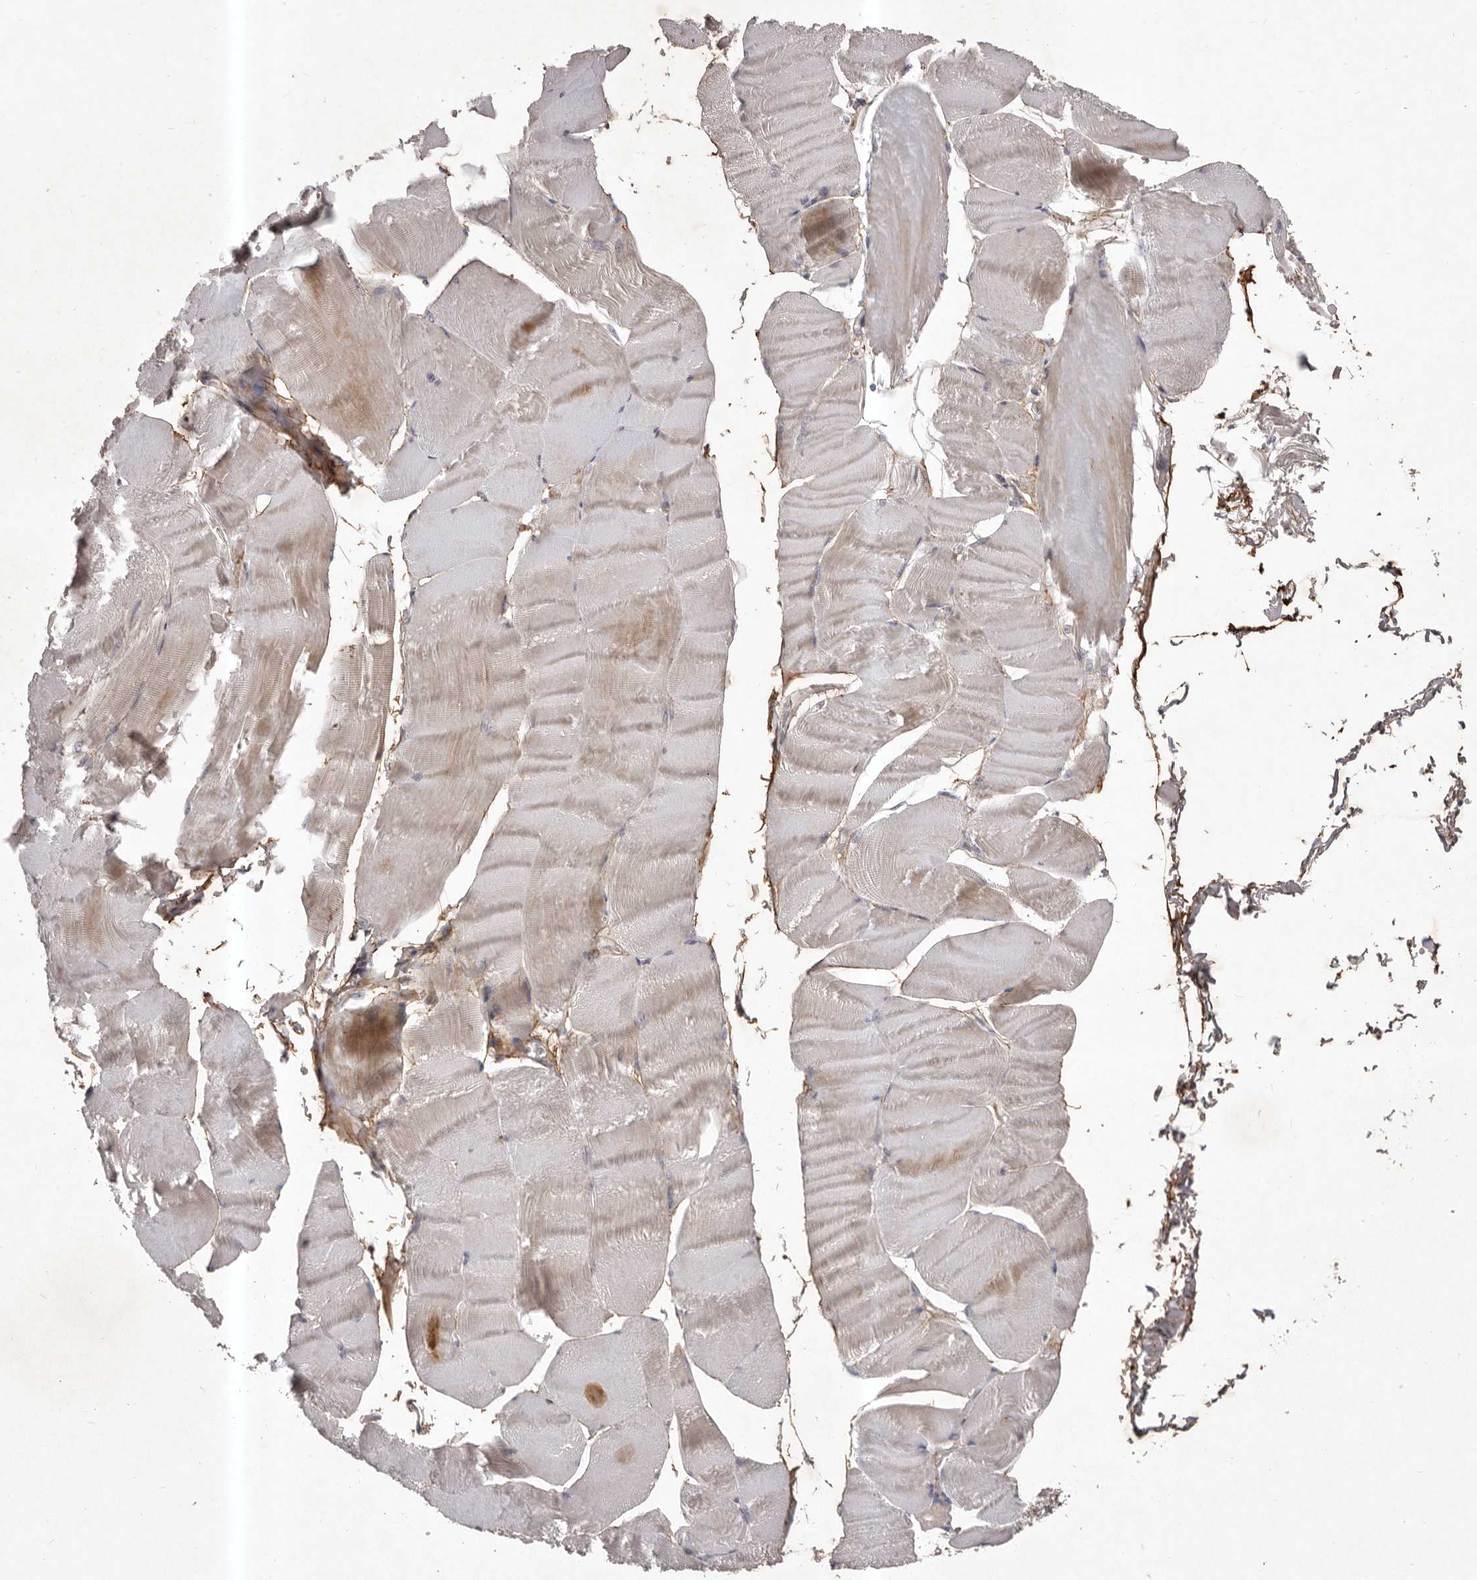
{"staining": {"intensity": "weak", "quantity": "25%-75%", "location": "cytoplasmic/membranous"}, "tissue": "skeletal muscle", "cell_type": "Myocytes", "image_type": "normal", "snomed": [{"axis": "morphology", "description": "Normal tissue, NOS"}, {"axis": "morphology", "description": "Basal cell carcinoma"}, {"axis": "topography", "description": "Skeletal muscle"}], "caption": "Immunohistochemistry photomicrograph of benign human skeletal muscle stained for a protein (brown), which demonstrates low levels of weak cytoplasmic/membranous staining in about 25%-75% of myocytes.", "gene": "HBS1L", "patient": {"sex": "female", "age": 64}}